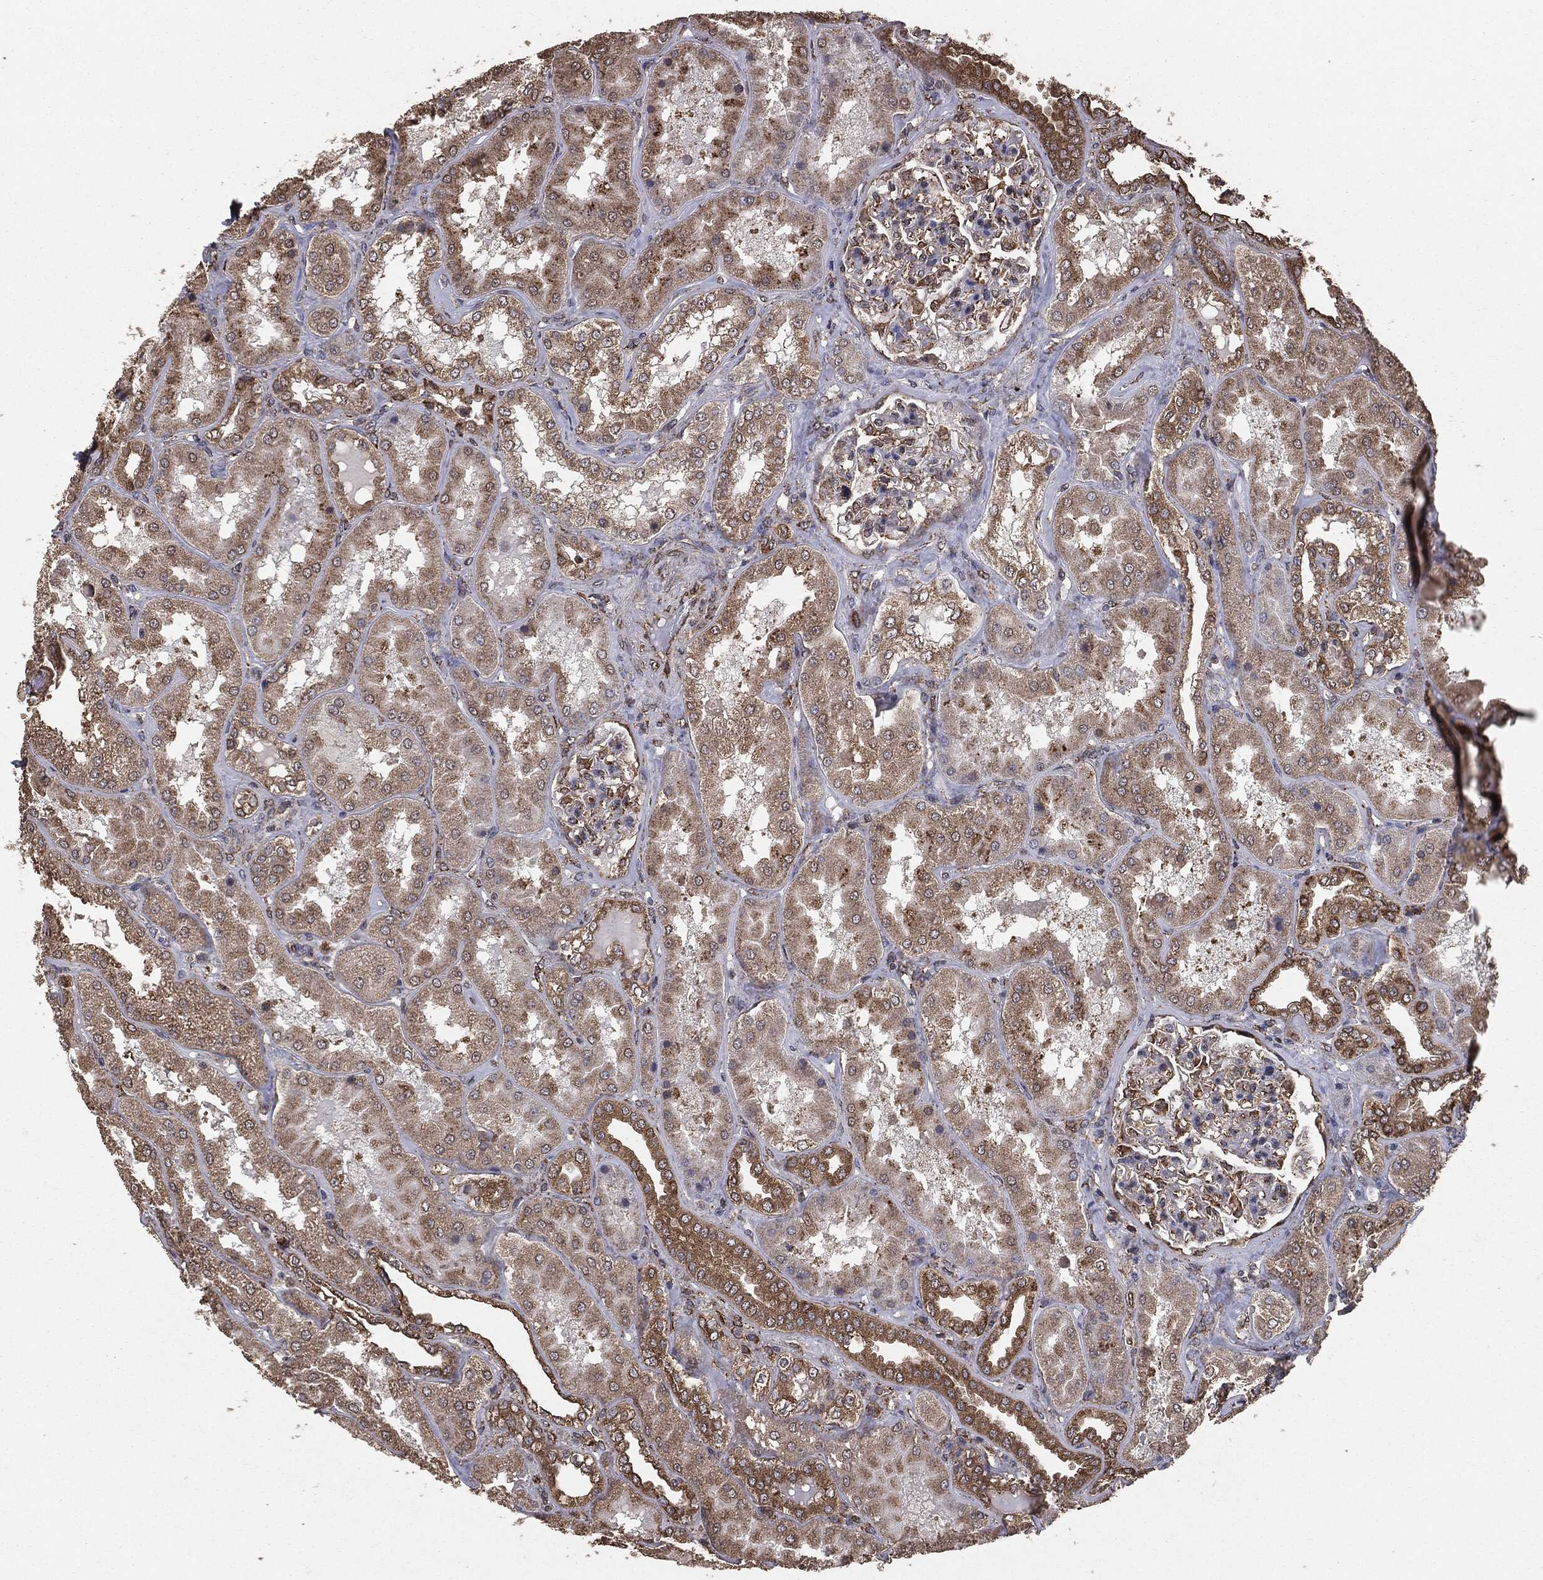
{"staining": {"intensity": "negative", "quantity": "none", "location": "none"}, "tissue": "kidney", "cell_type": "Cells in glomeruli", "image_type": "normal", "snomed": [{"axis": "morphology", "description": "Normal tissue, NOS"}, {"axis": "topography", "description": "Kidney"}], "caption": "DAB (3,3'-diaminobenzidine) immunohistochemical staining of unremarkable kidney shows no significant staining in cells in glomeruli. (Immunohistochemistry (ihc), brightfield microscopy, high magnification).", "gene": "MTOR", "patient": {"sex": "female", "age": 56}}